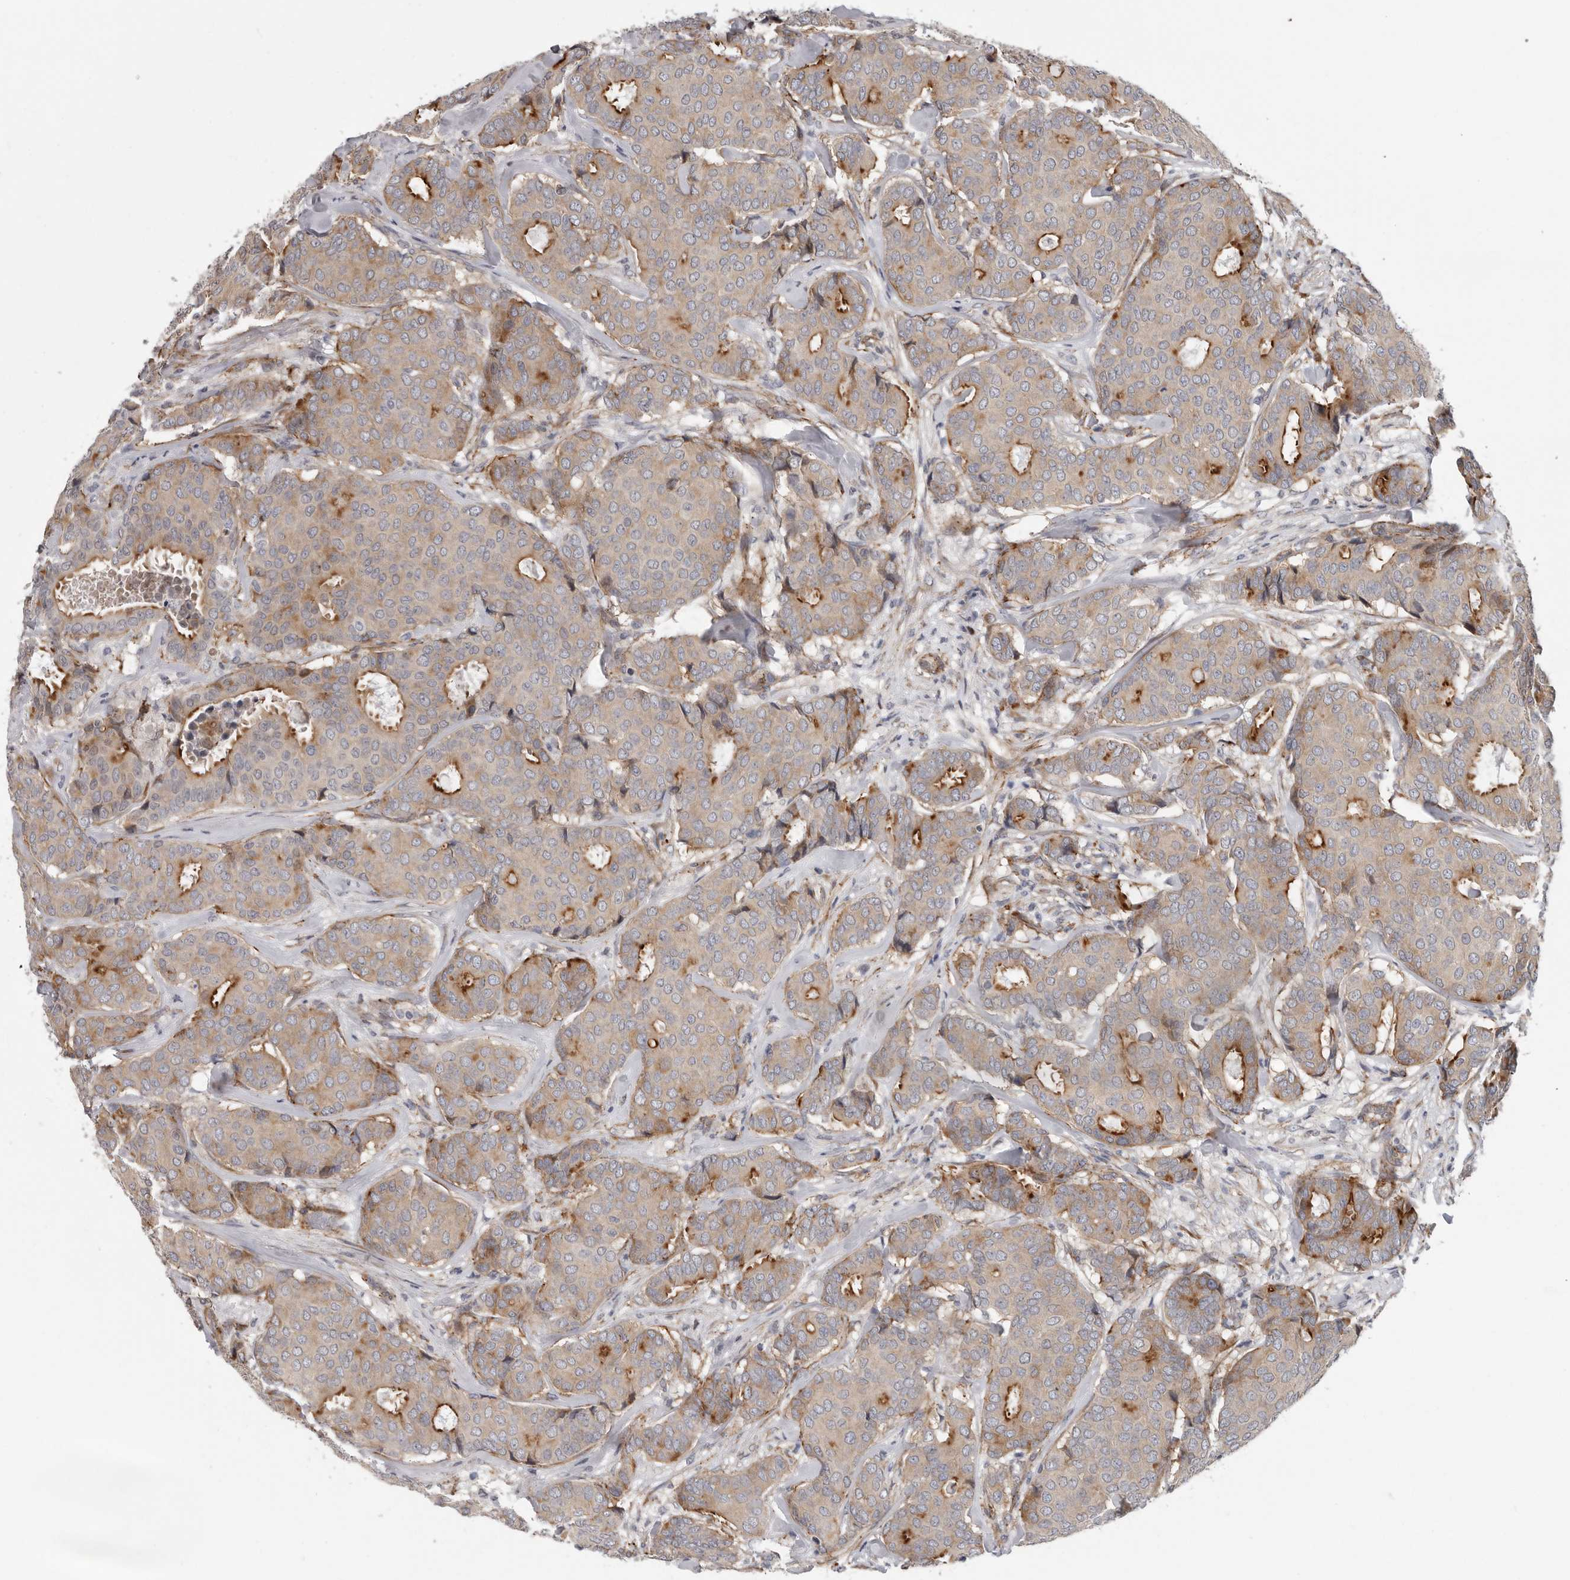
{"staining": {"intensity": "moderate", "quantity": ">75%", "location": "cytoplasmic/membranous"}, "tissue": "breast cancer", "cell_type": "Tumor cells", "image_type": "cancer", "snomed": [{"axis": "morphology", "description": "Duct carcinoma"}, {"axis": "topography", "description": "Breast"}], "caption": "IHC of human breast cancer (infiltrating ductal carcinoma) exhibits medium levels of moderate cytoplasmic/membranous staining in approximately >75% of tumor cells.", "gene": "ATXN3L", "patient": {"sex": "female", "age": 75}}